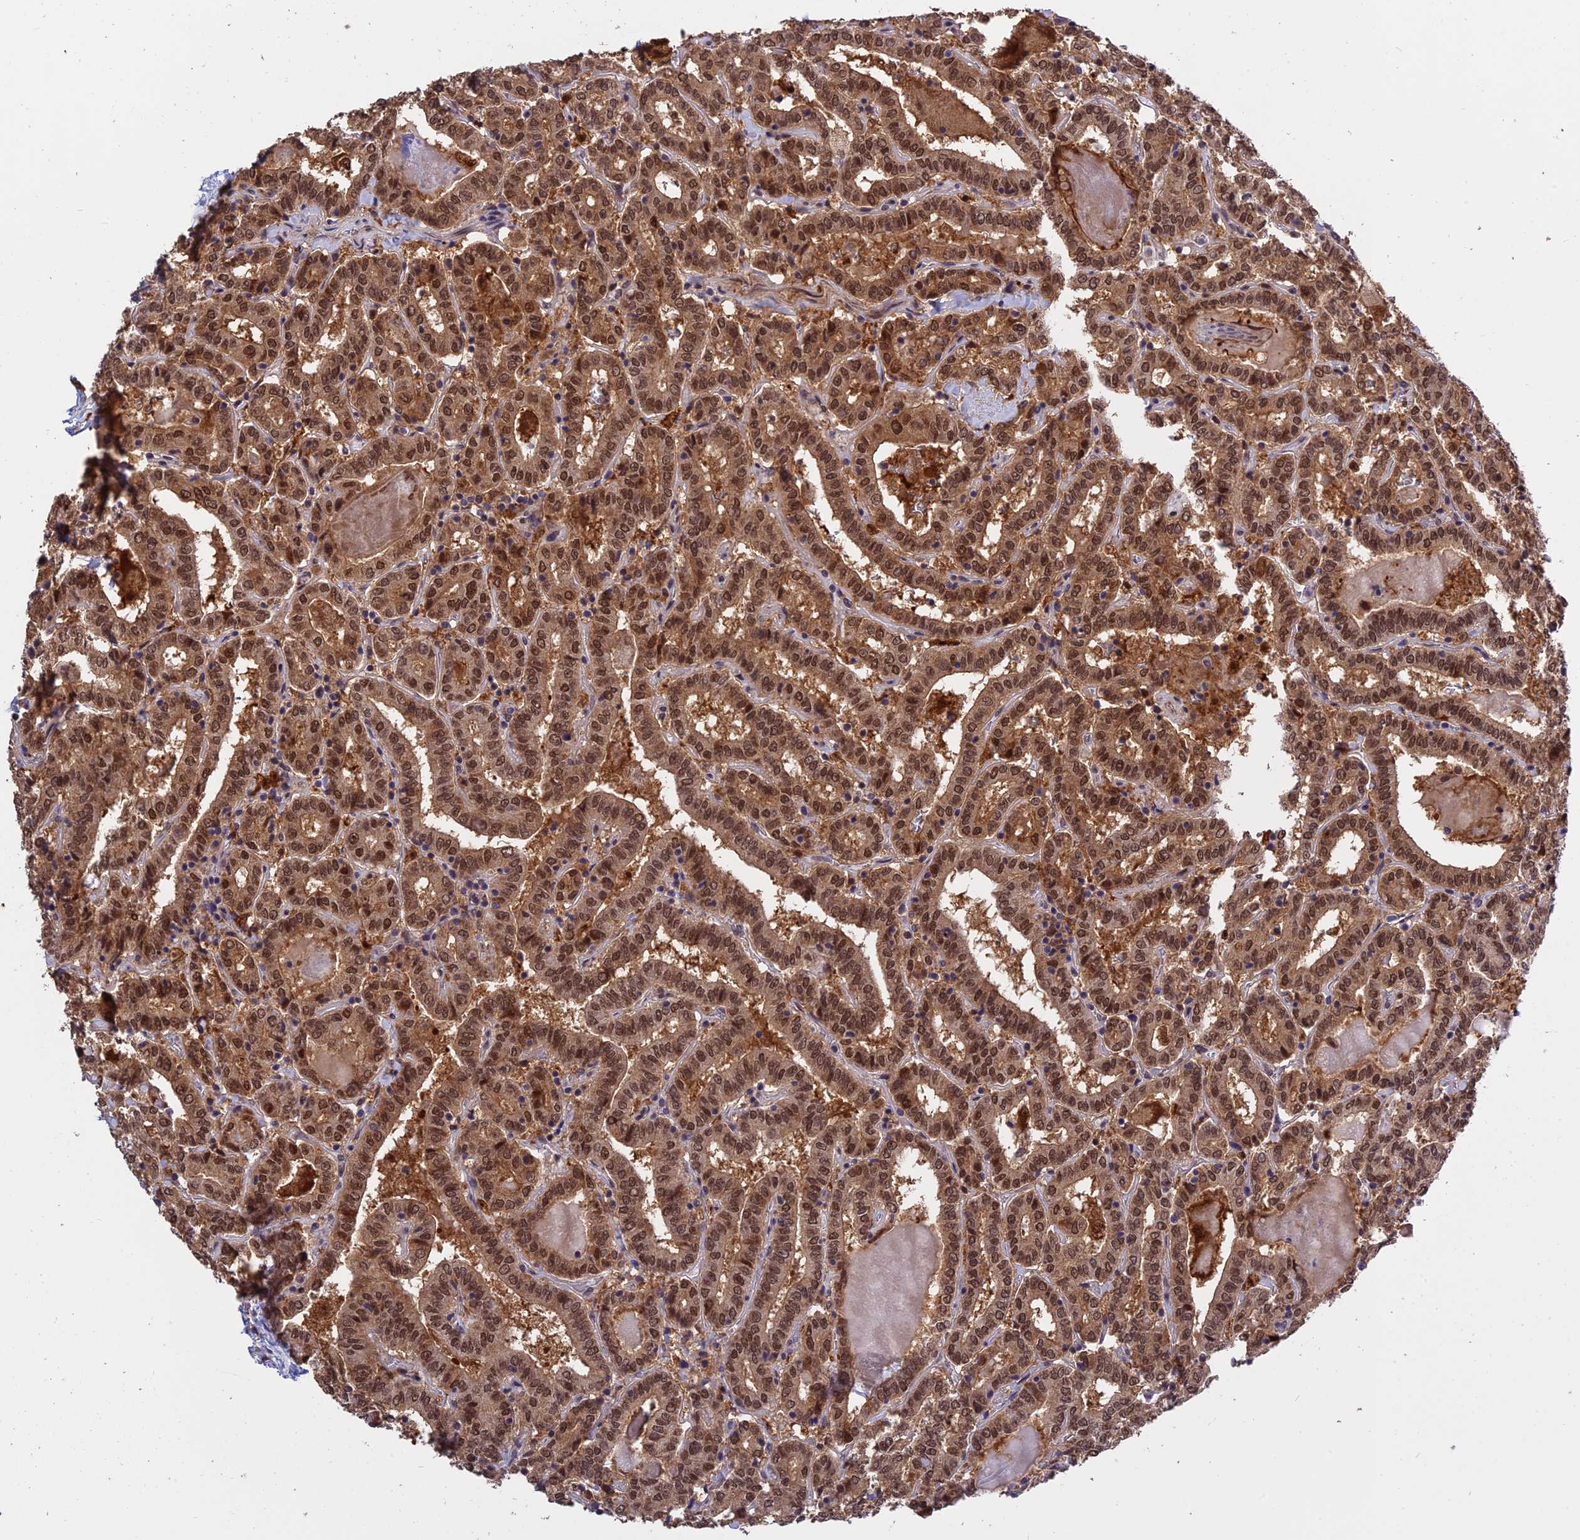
{"staining": {"intensity": "moderate", "quantity": ">75%", "location": "cytoplasmic/membranous,nuclear"}, "tissue": "thyroid cancer", "cell_type": "Tumor cells", "image_type": "cancer", "snomed": [{"axis": "morphology", "description": "Papillary adenocarcinoma, NOS"}, {"axis": "topography", "description": "Thyroid gland"}], "caption": "Moderate cytoplasmic/membranous and nuclear staining is appreciated in about >75% of tumor cells in thyroid cancer. Nuclei are stained in blue.", "gene": "MNS1", "patient": {"sex": "female", "age": 72}}